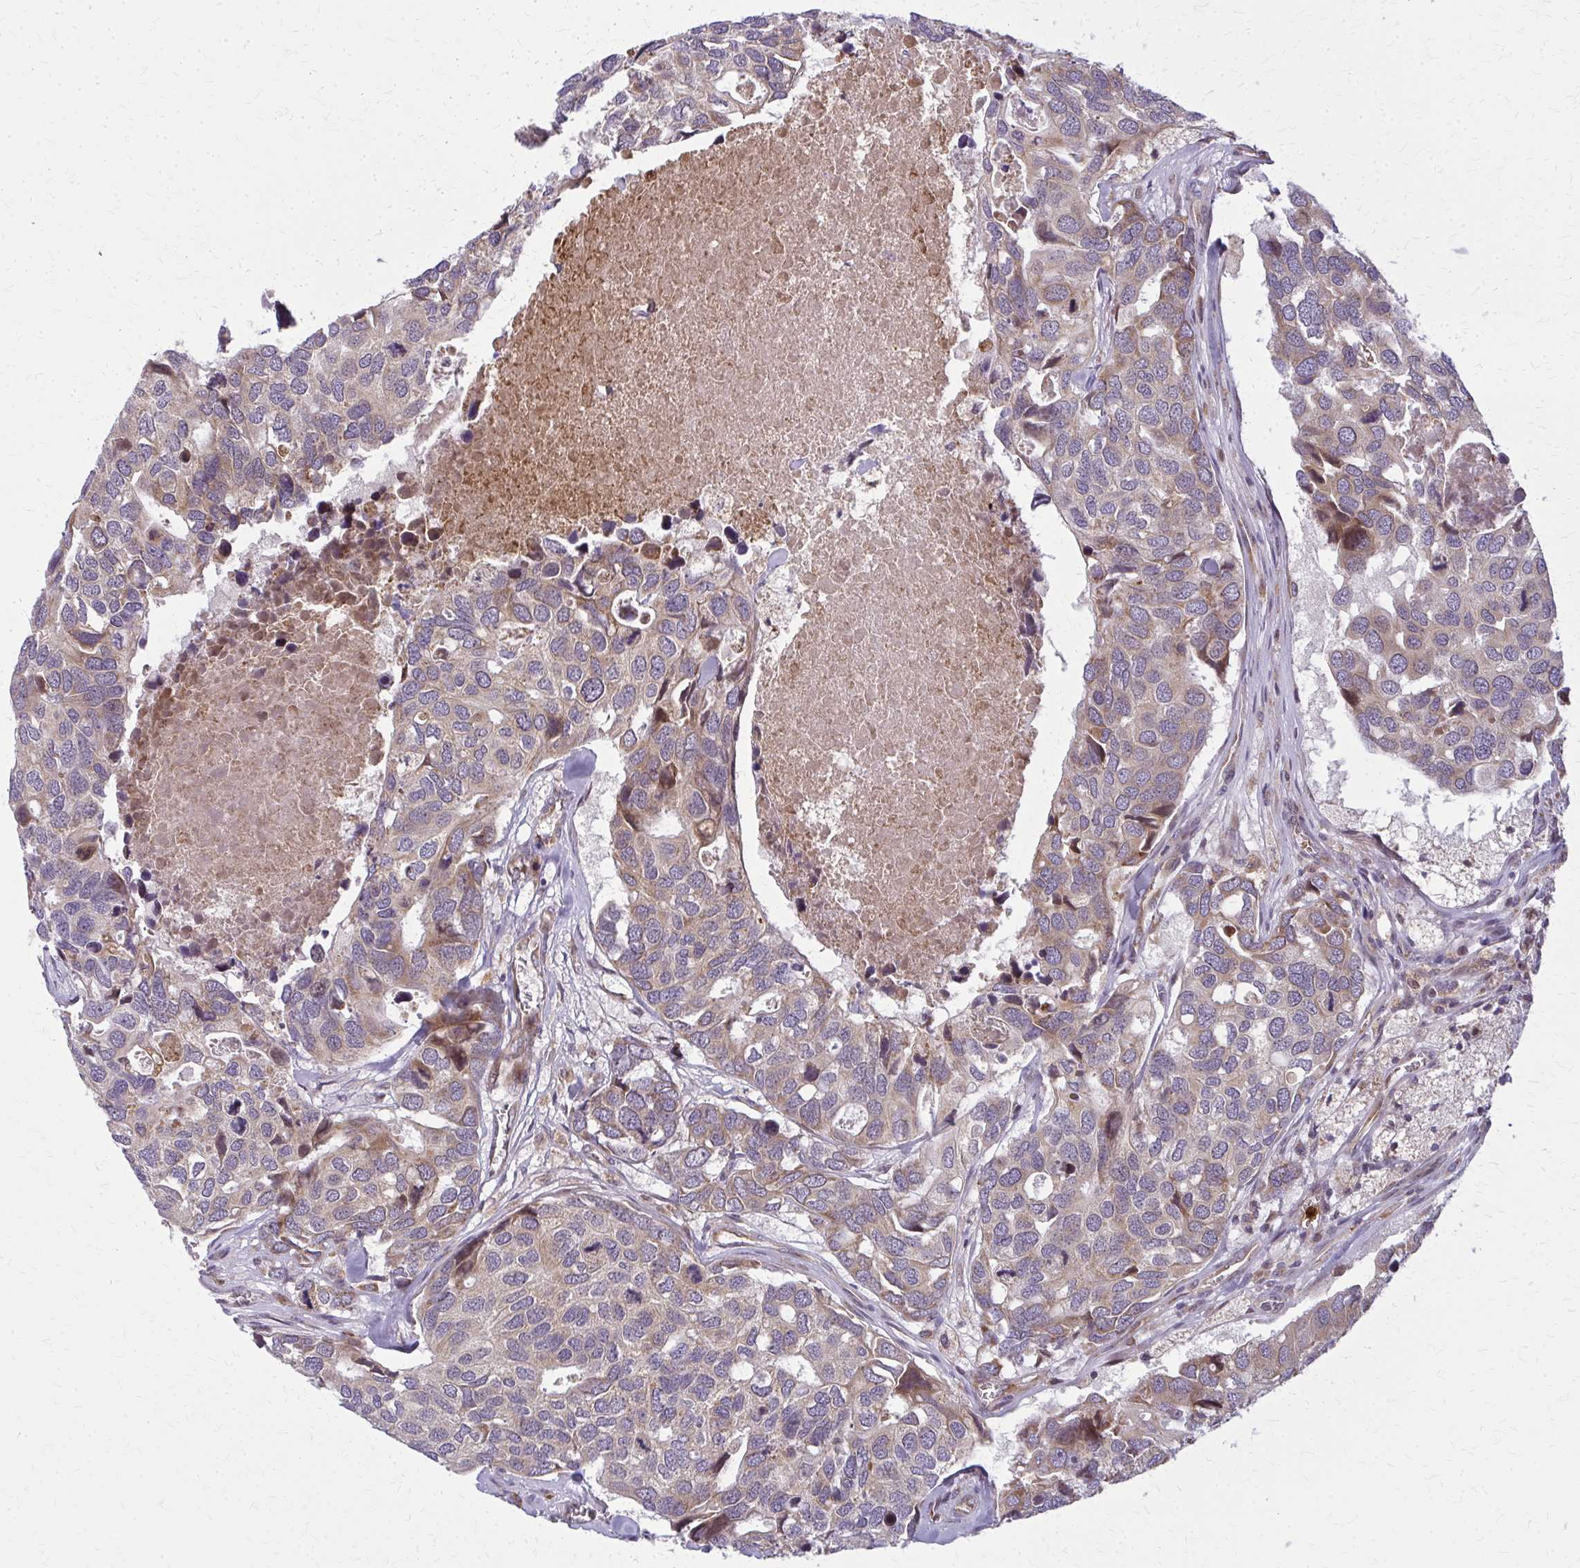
{"staining": {"intensity": "weak", "quantity": ">75%", "location": "cytoplasmic/membranous"}, "tissue": "breast cancer", "cell_type": "Tumor cells", "image_type": "cancer", "snomed": [{"axis": "morphology", "description": "Duct carcinoma"}, {"axis": "topography", "description": "Breast"}], "caption": "Immunohistochemistry (DAB (3,3'-diaminobenzidine)) staining of infiltrating ductal carcinoma (breast) shows weak cytoplasmic/membranous protein positivity in about >75% of tumor cells. Nuclei are stained in blue.", "gene": "MCCC1", "patient": {"sex": "female", "age": 83}}